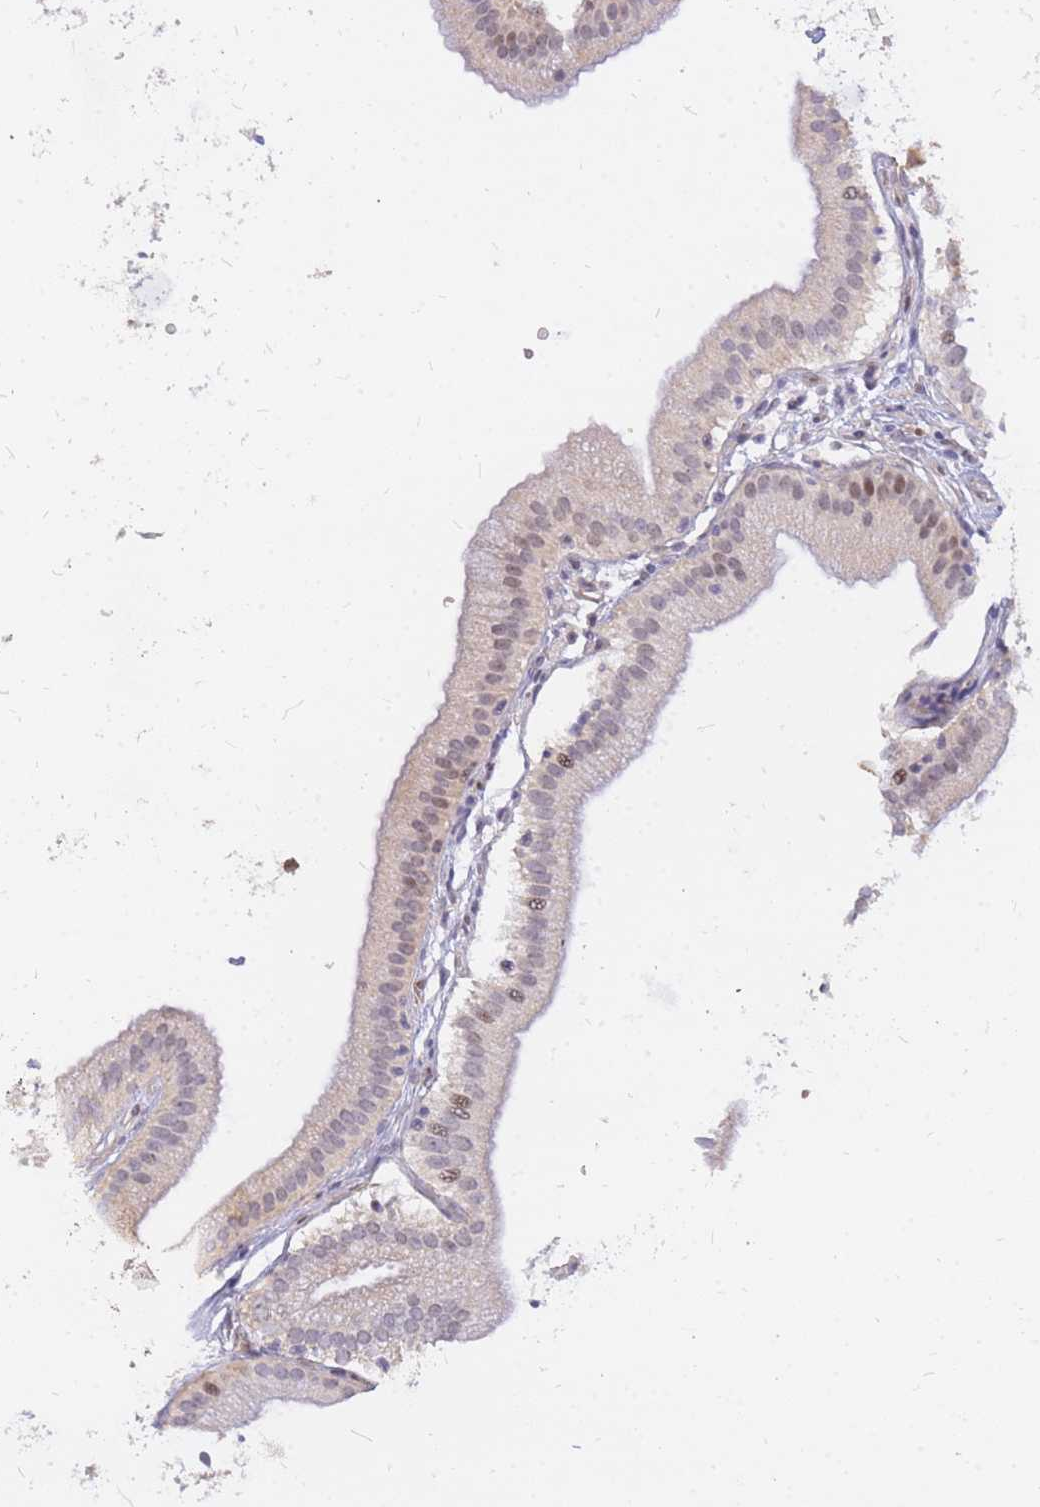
{"staining": {"intensity": "moderate", "quantity": "25%-75%", "location": "nuclear"}, "tissue": "gallbladder", "cell_type": "Glandular cells", "image_type": "normal", "snomed": [{"axis": "morphology", "description": "Normal tissue, NOS"}, {"axis": "topography", "description": "Gallbladder"}], "caption": "Human gallbladder stained for a protein (brown) displays moderate nuclear positive positivity in approximately 25%-75% of glandular cells.", "gene": "TLE2", "patient": {"sex": "male", "age": 55}}